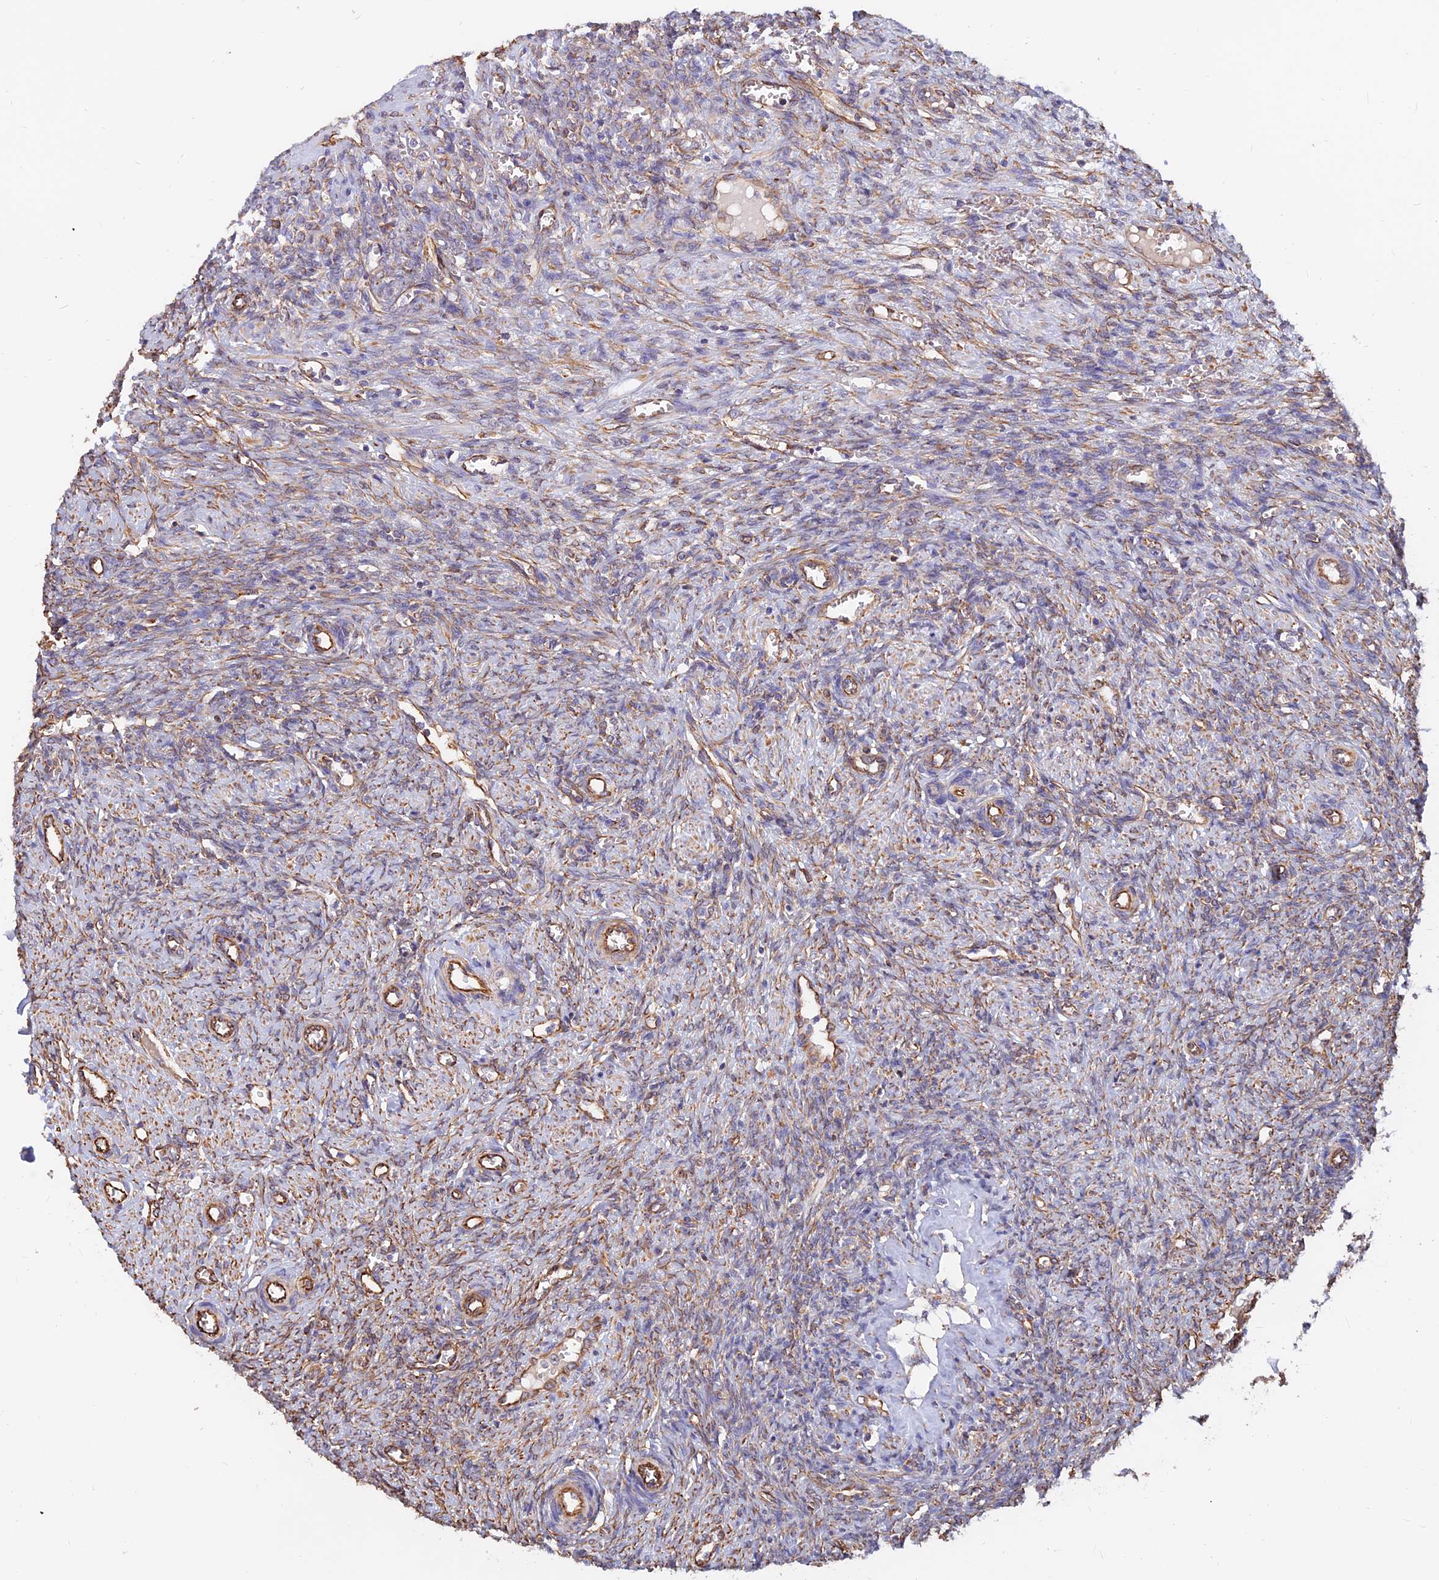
{"staining": {"intensity": "weak", "quantity": ">75%", "location": "cytoplasmic/membranous"}, "tissue": "ovary", "cell_type": "Follicle cells", "image_type": "normal", "snomed": [{"axis": "morphology", "description": "Normal tissue, NOS"}, {"axis": "topography", "description": "Ovary"}], "caption": "Protein analysis of benign ovary exhibits weak cytoplasmic/membranous staining in about >75% of follicle cells. (Stains: DAB in brown, nuclei in blue, Microscopy: brightfield microscopy at high magnification).", "gene": "CDK18", "patient": {"sex": "female", "age": 41}}